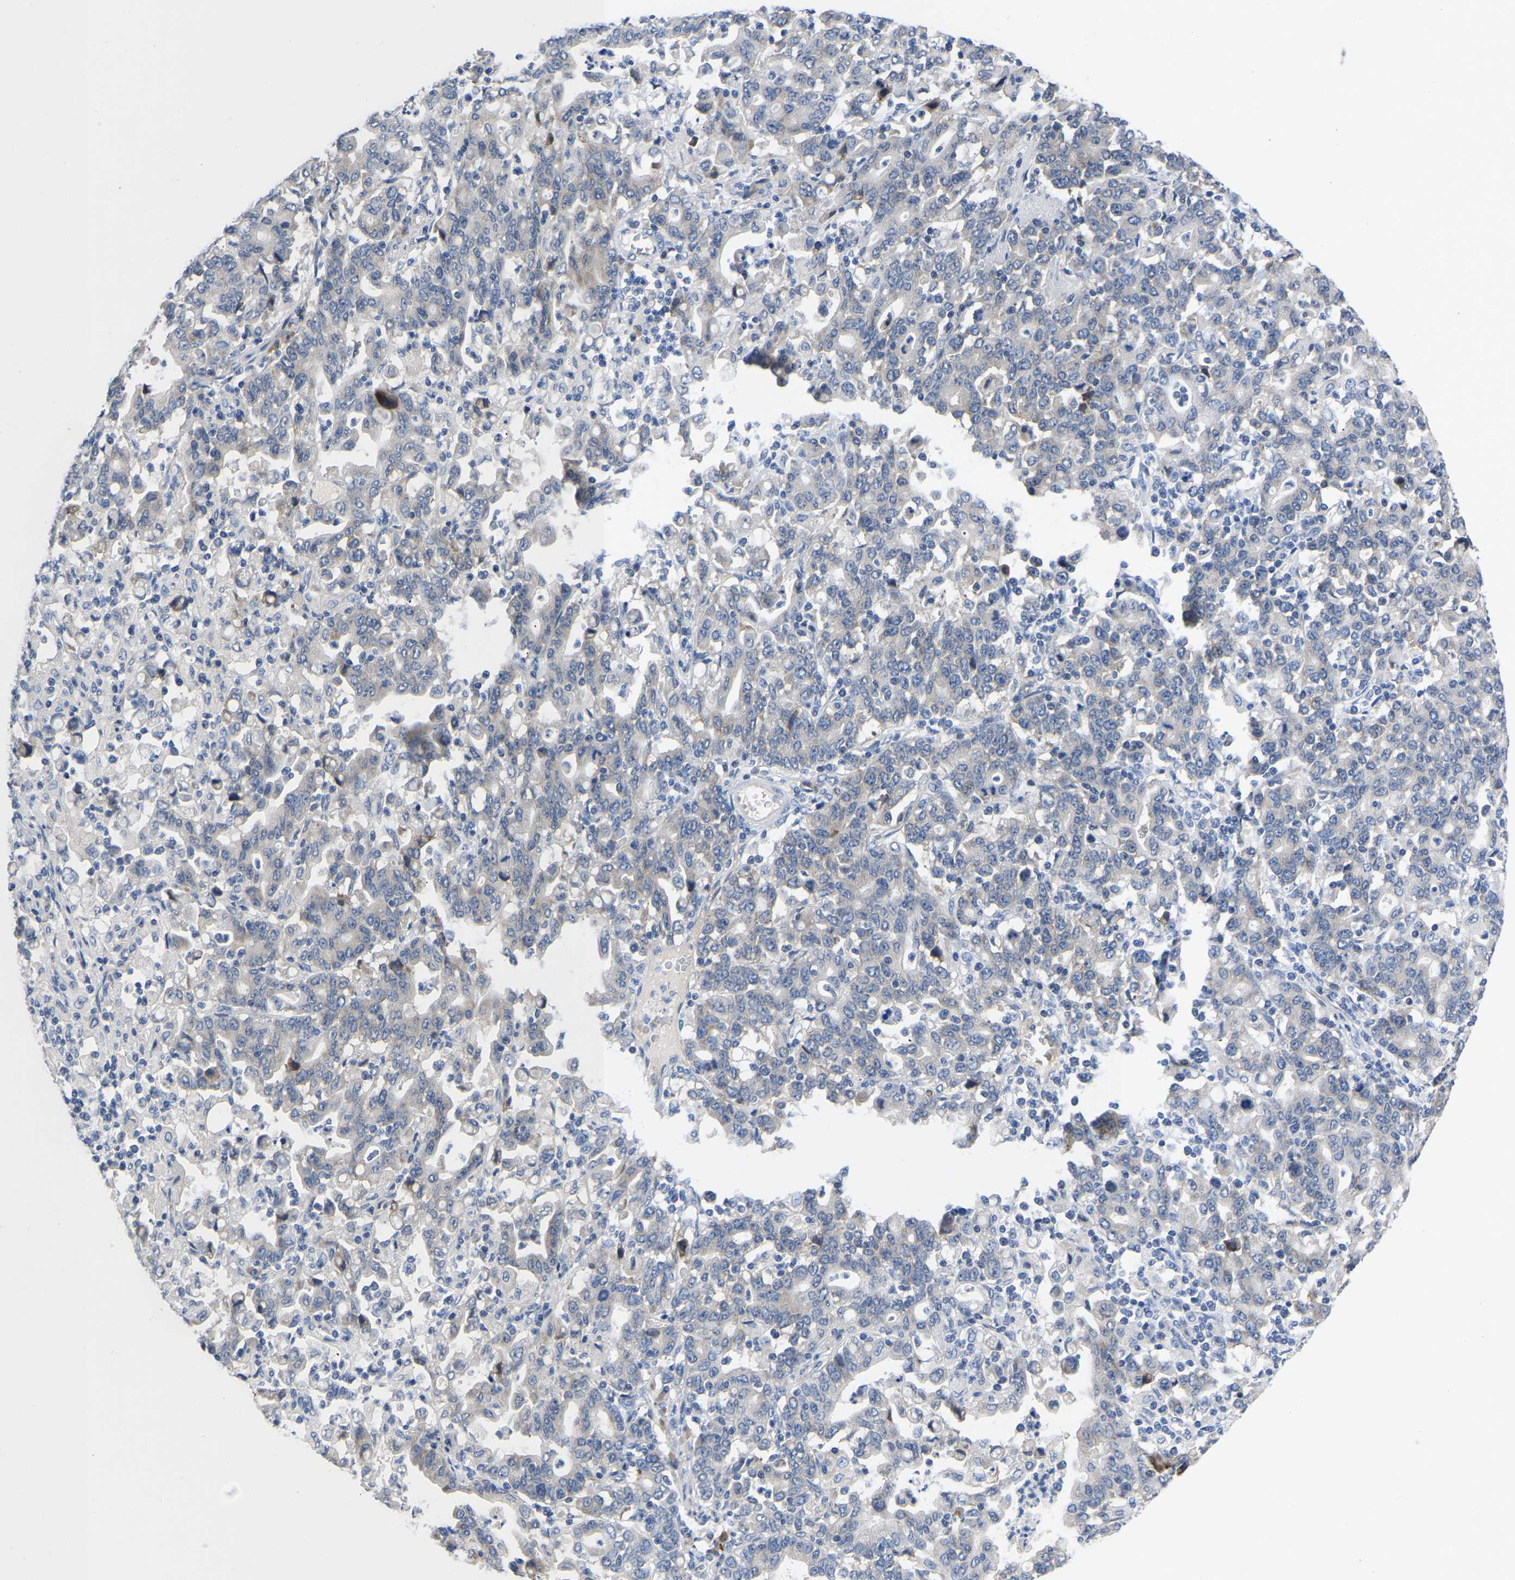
{"staining": {"intensity": "negative", "quantity": "none", "location": "none"}, "tissue": "stomach cancer", "cell_type": "Tumor cells", "image_type": "cancer", "snomed": [{"axis": "morphology", "description": "Adenocarcinoma, NOS"}, {"axis": "topography", "description": "Stomach, upper"}], "caption": "IHC of stomach cancer exhibits no staining in tumor cells. (DAB immunohistochemistry (IHC) with hematoxylin counter stain).", "gene": "ABCA10", "patient": {"sex": "male", "age": 69}}